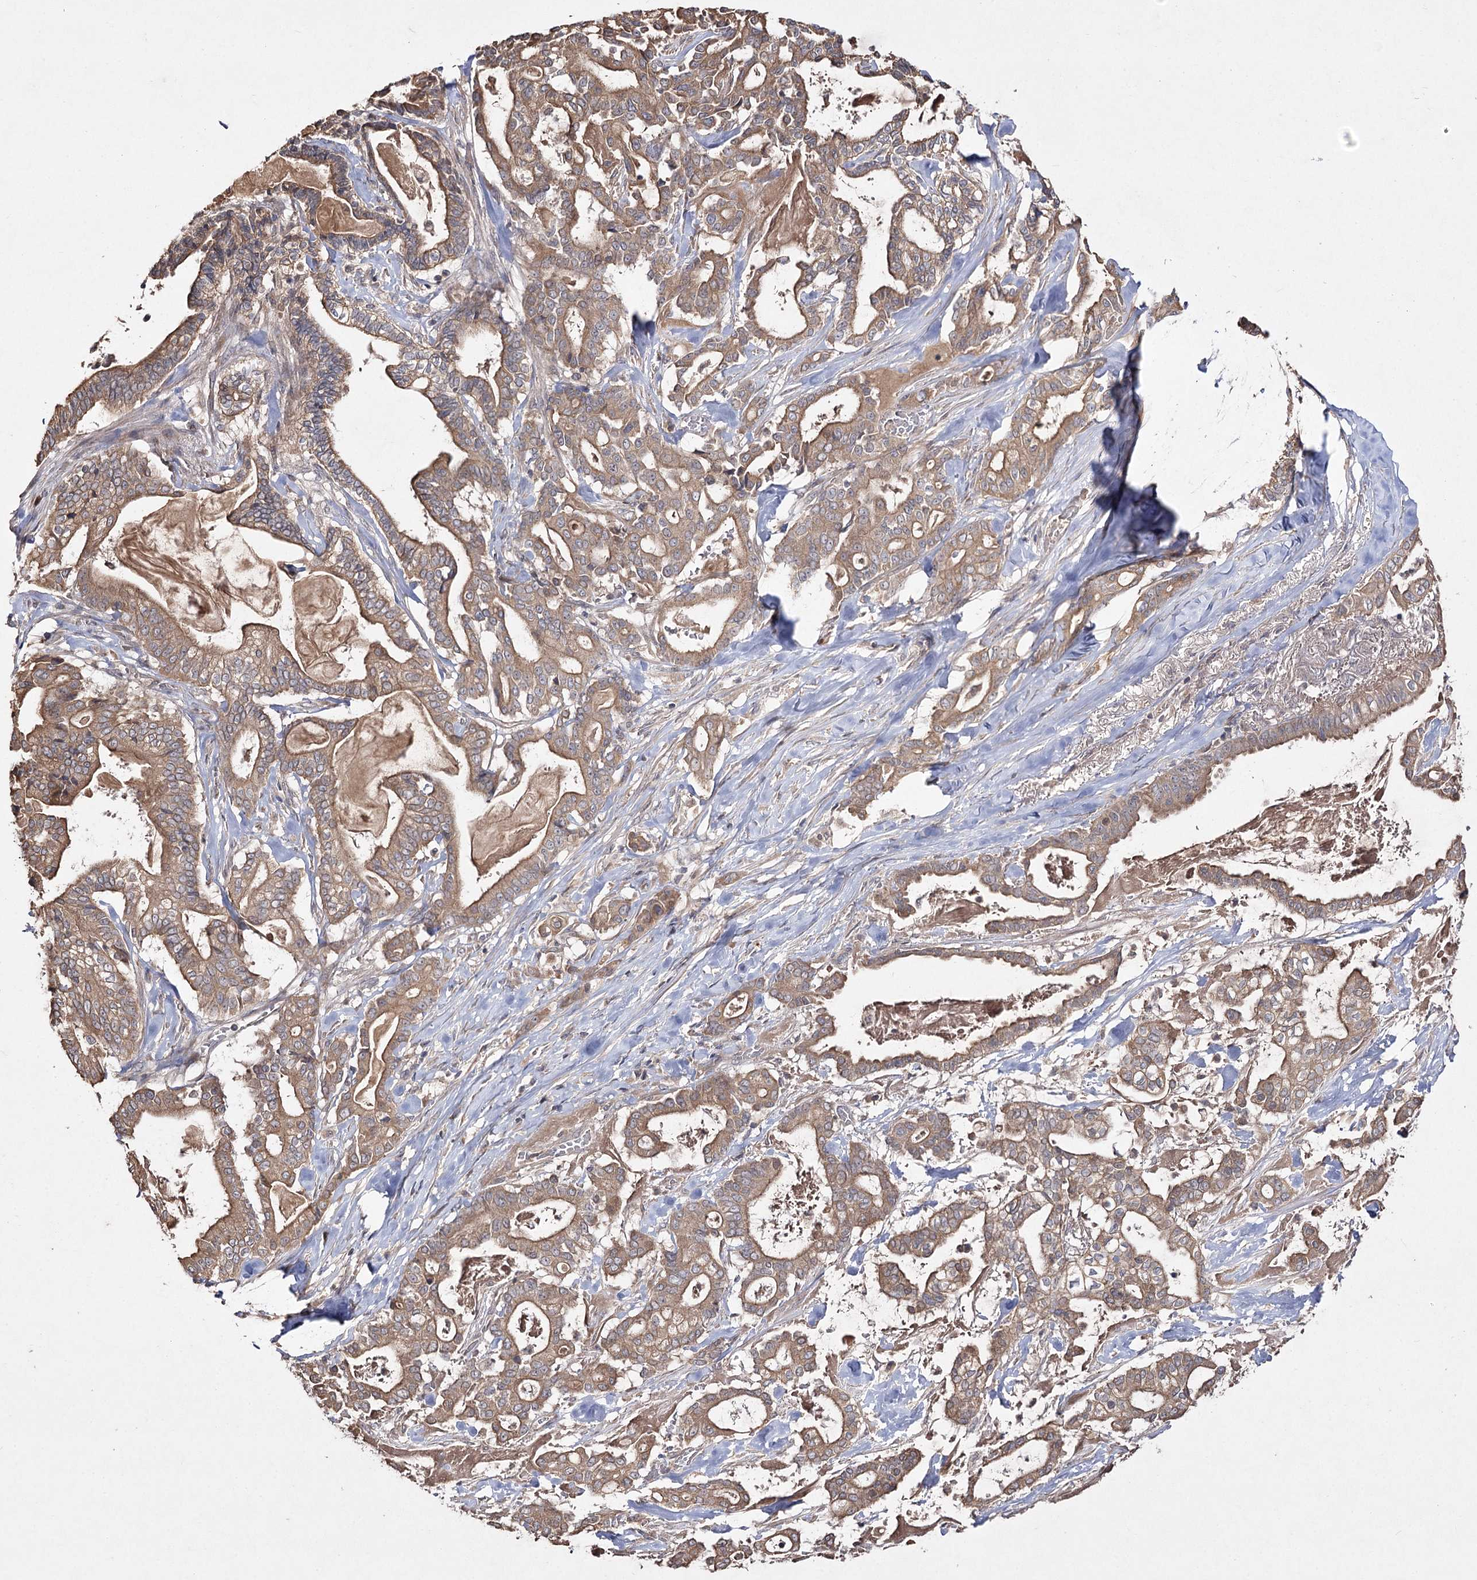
{"staining": {"intensity": "moderate", "quantity": ">75%", "location": "cytoplasmic/membranous"}, "tissue": "pancreatic cancer", "cell_type": "Tumor cells", "image_type": "cancer", "snomed": [{"axis": "morphology", "description": "Adenocarcinoma, NOS"}, {"axis": "topography", "description": "Pancreas"}], "caption": "Immunohistochemical staining of adenocarcinoma (pancreatic) reveals medium levels of moderate cytoplasmic/membranous protein expression in about >75% of tumor cells.", "gene": "FANCL", "patient": {"sex": "male", "age": 63}}